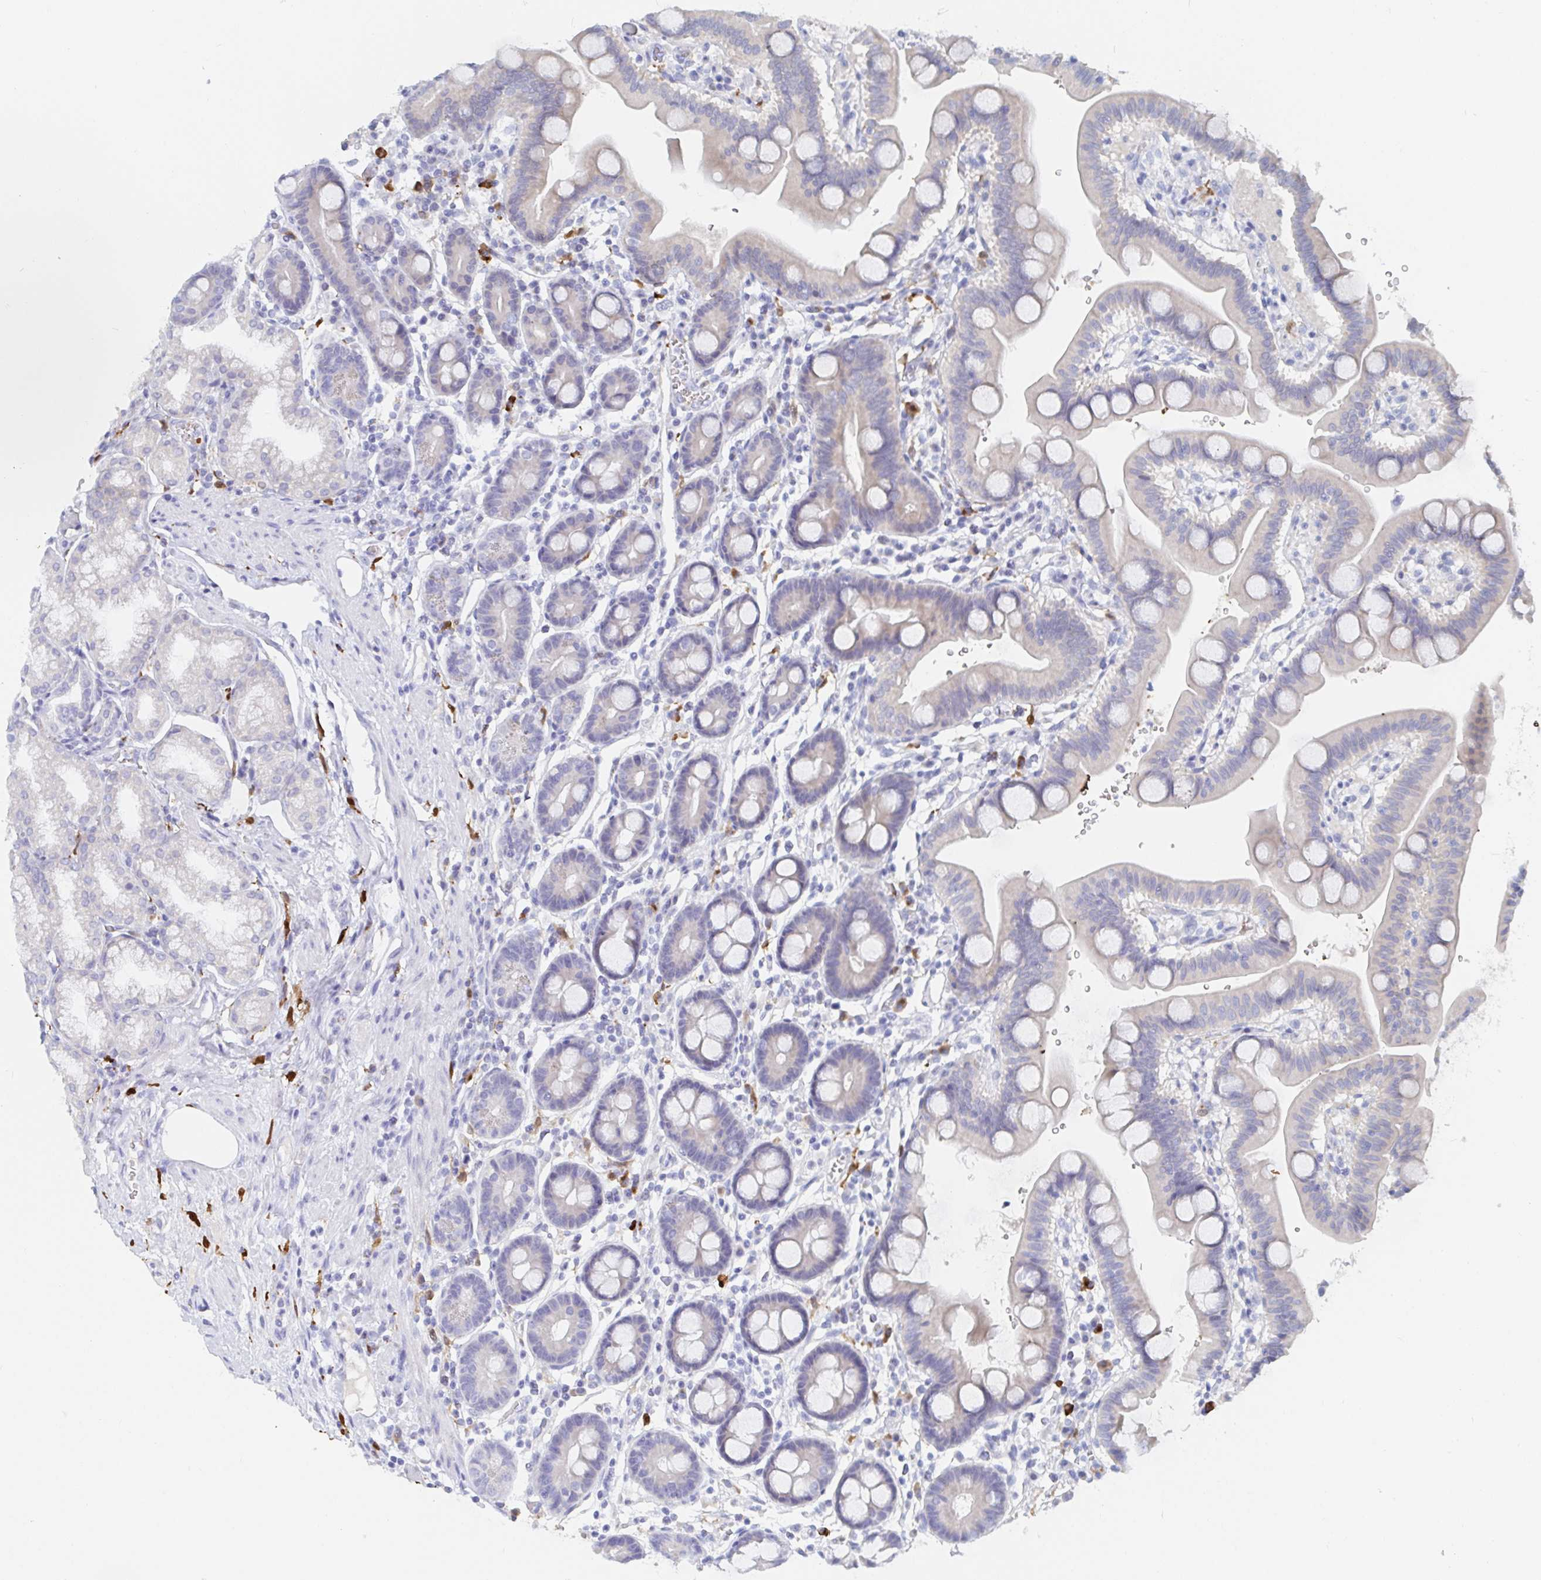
{"staining": {"intensity": "negative", "quantity": "none", "location": "none"}, "tissue": "duodenum", "cell_type": "Glandular cells", "image_type": "normal", "snomed": [{"axis": "morphology", "description": "Normal tissue, NOS"}, {"axis": "topography", "description": "Duodenum"}], "caption": "This photomicrograph is of unremarkable duodenum stained with immunohistochemistry to label a protein in brown with the nuclei are counter-stained blue. There is no expression in glandular cells. (DAB (3,3'-diaminobenzidine) IHC with hematoxylin counter stain).", "gene": "OR2A1", "patient": {"sex": "male", "age": 59}}